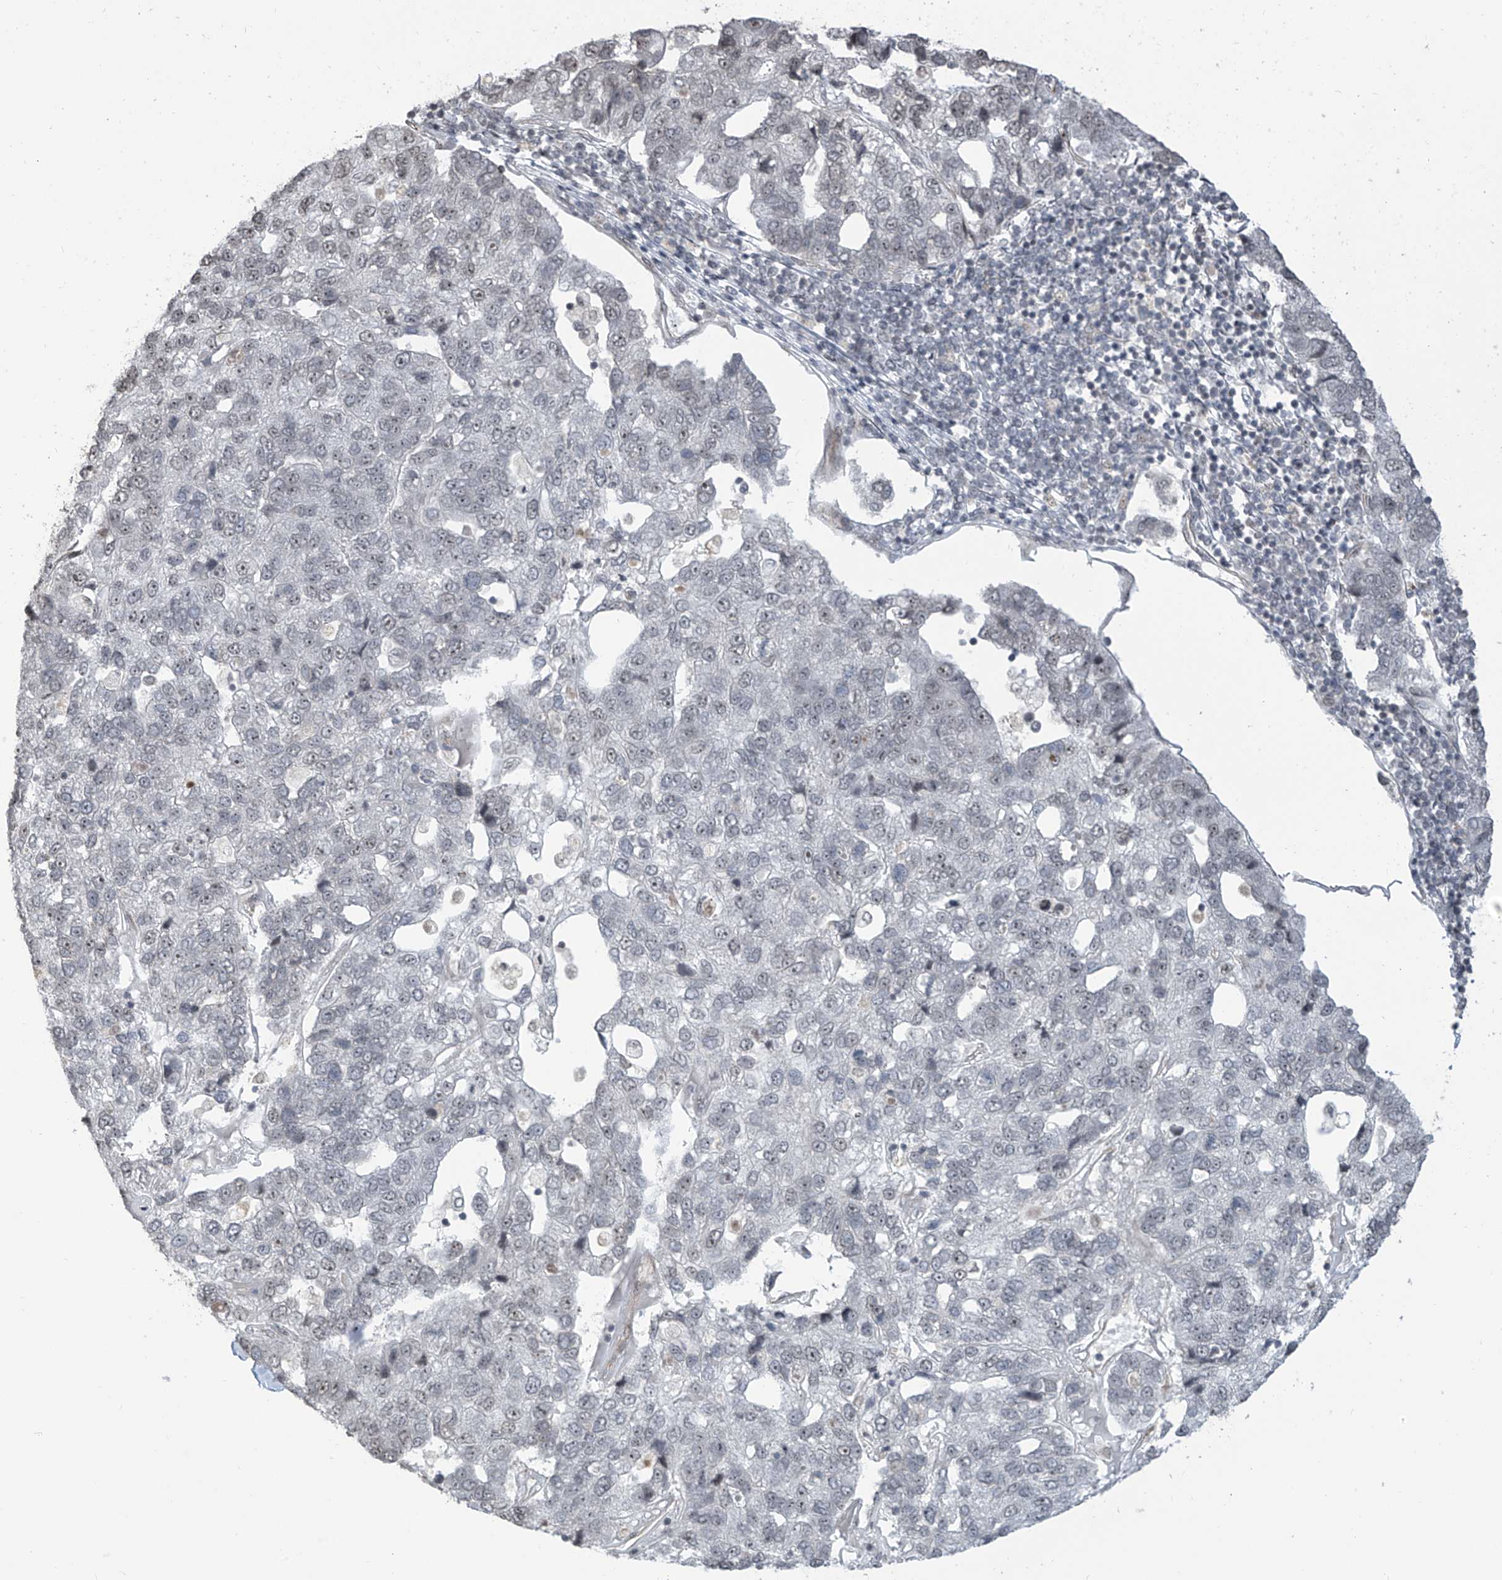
{"staining": {"intensity": "weak", "quantity": "<25%", "location": "nuclear"}, "tissue": "pancreatic cancer", "cell_type": "Tumor cells", "image_type": "cancer", "snomed": [{"axis": "morphology", "description": "Adenocarcinoma, NOS"}, {"axis": "topography", "description": "Pancreas"}], "caption": "IHC photomicrograph of neoplastic tissue: human adenocarcinoma (pancreatic) stained with DAB displays no significant protein positivity in tumor cells.", "gene": "METAP1D", "patient": {"sex": "female", "age": 61}}